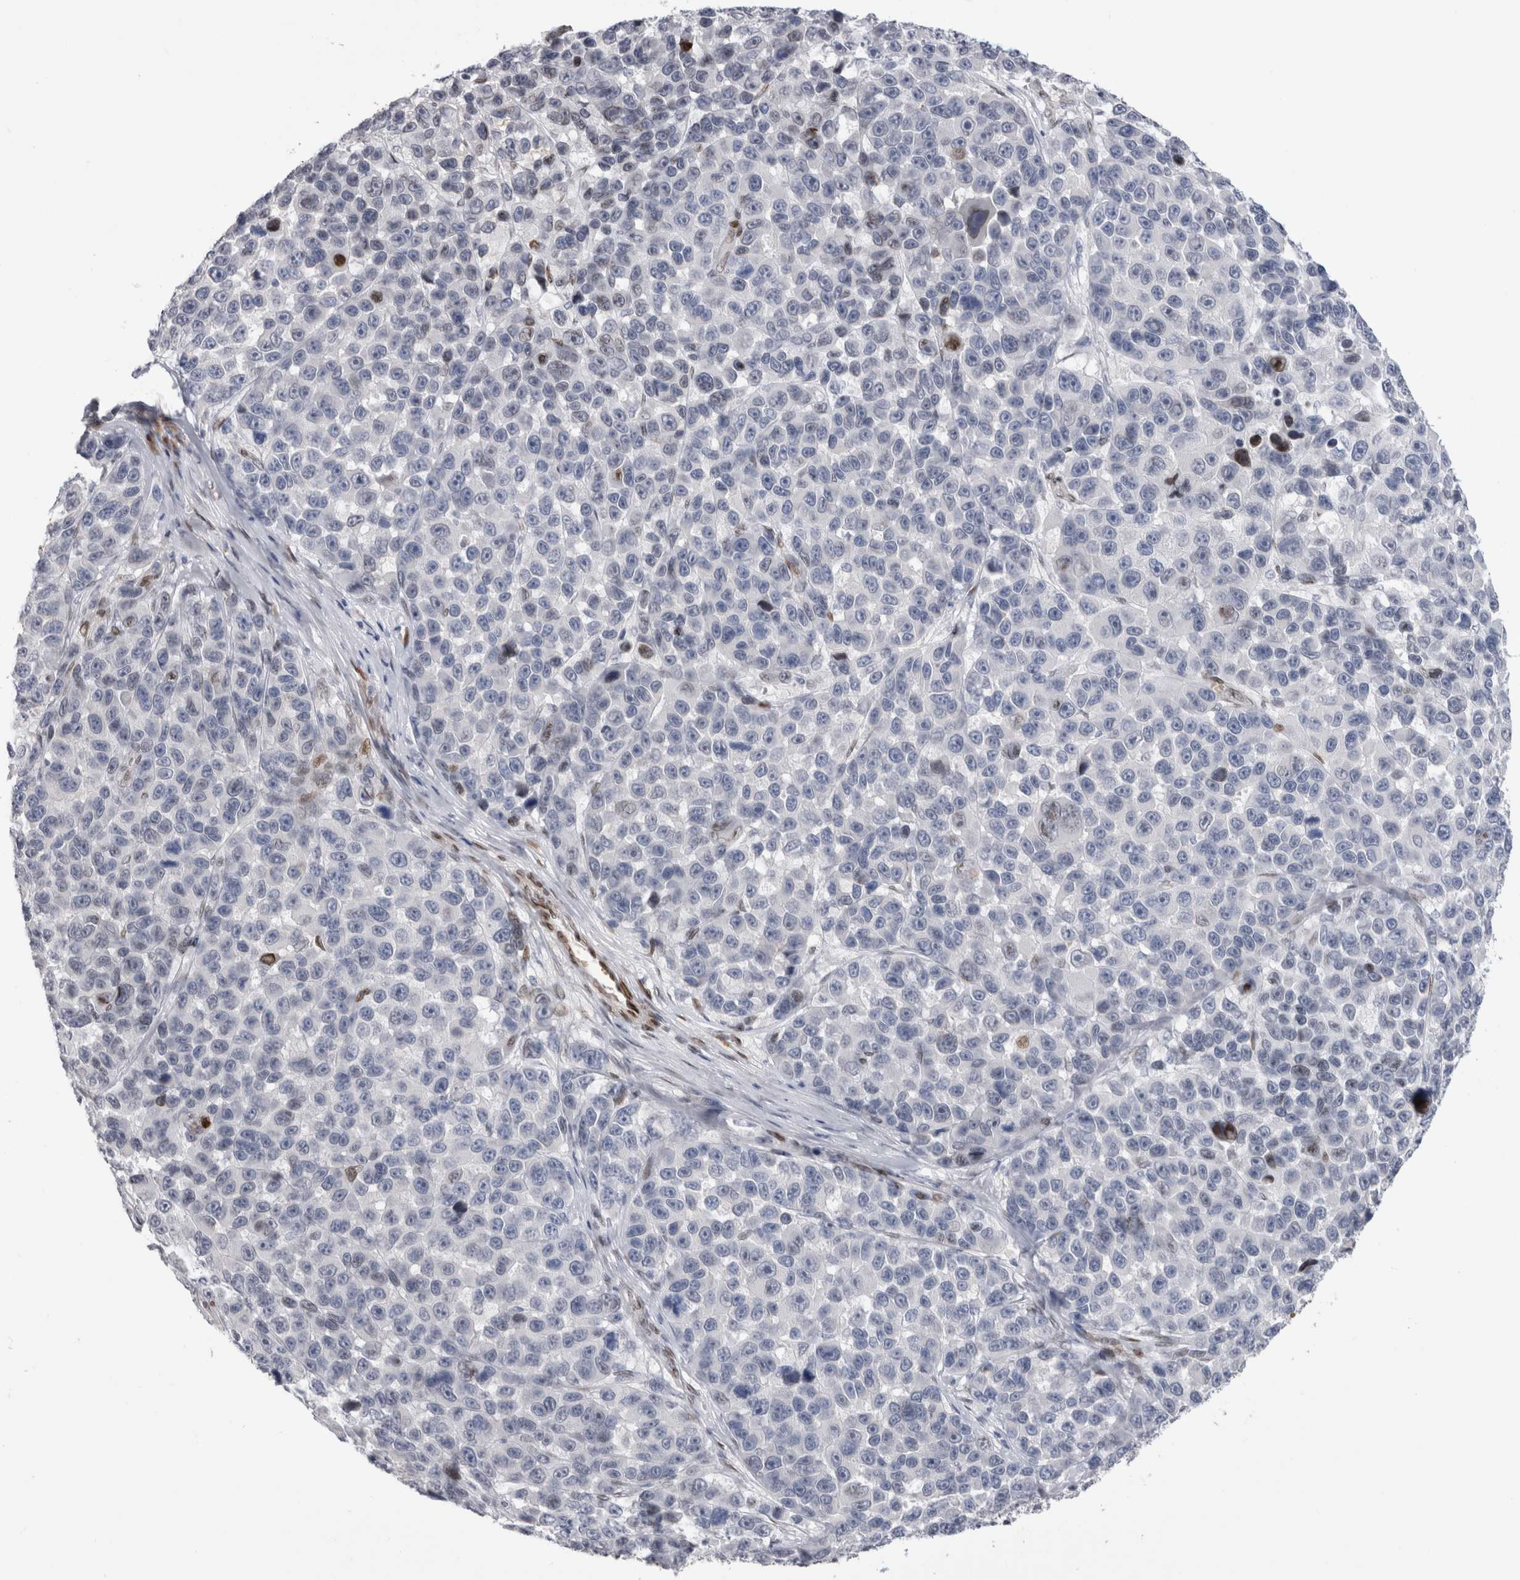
{"staining": {"intensity": "weak", "quantity": "<25%", "location": "nuclear"}, "tissue": "melanoma", "cell_type": "Tumor cells", "image_type": "cancer", "snomed": [{"axis": "morphology", "description": "Malignant melanoma, NOS"}, {"axis": "topography", "description": "Skin"}], "caption": "An immunohistochemistry (IHC) image of melanoma is shown. There is no staining in tumor cells of melanoma.", "gene": "DMTN", "patient": {"sex": "male", "age": 53}}